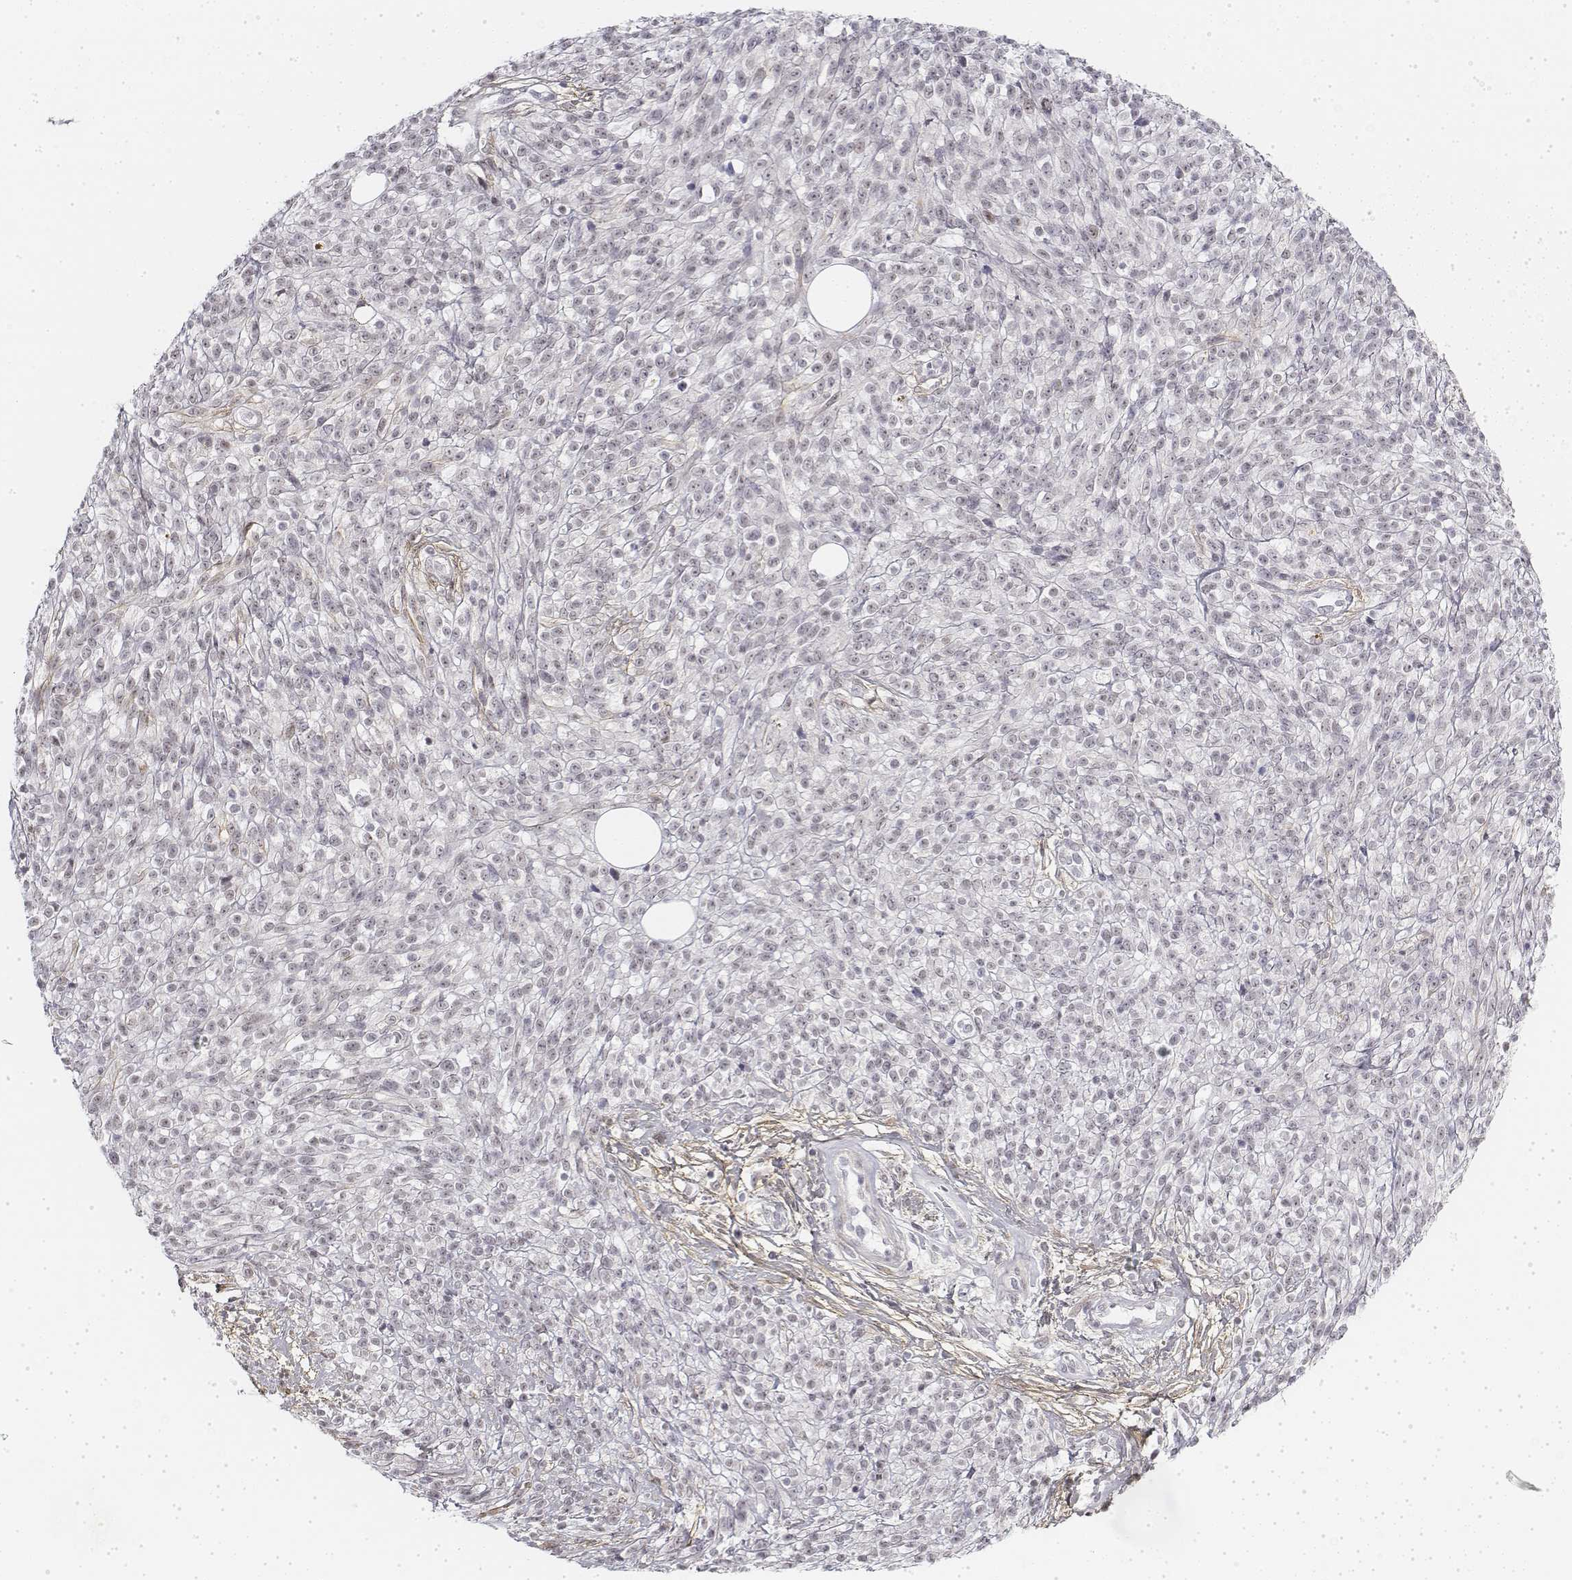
{"staining": {"intensity": "negative", "quantity": "none", "location": "none"}, "tissue": "melanoma", "cell_type": "Tumor cells", "image_type": "cancer", "snomed": [{"axis": "morphology", "description": "Malignant melanoma, NOS"}, {"axis": "topography", "description": "Skin"}, {"axis": "topography", "description": "Skin of trunk"}], "caption": "Immunohistochemistry of human melanoma exhibits no staining in tumor cells.", "gene": "KRT84", "patient": {"sex": "male", "age": 74}}